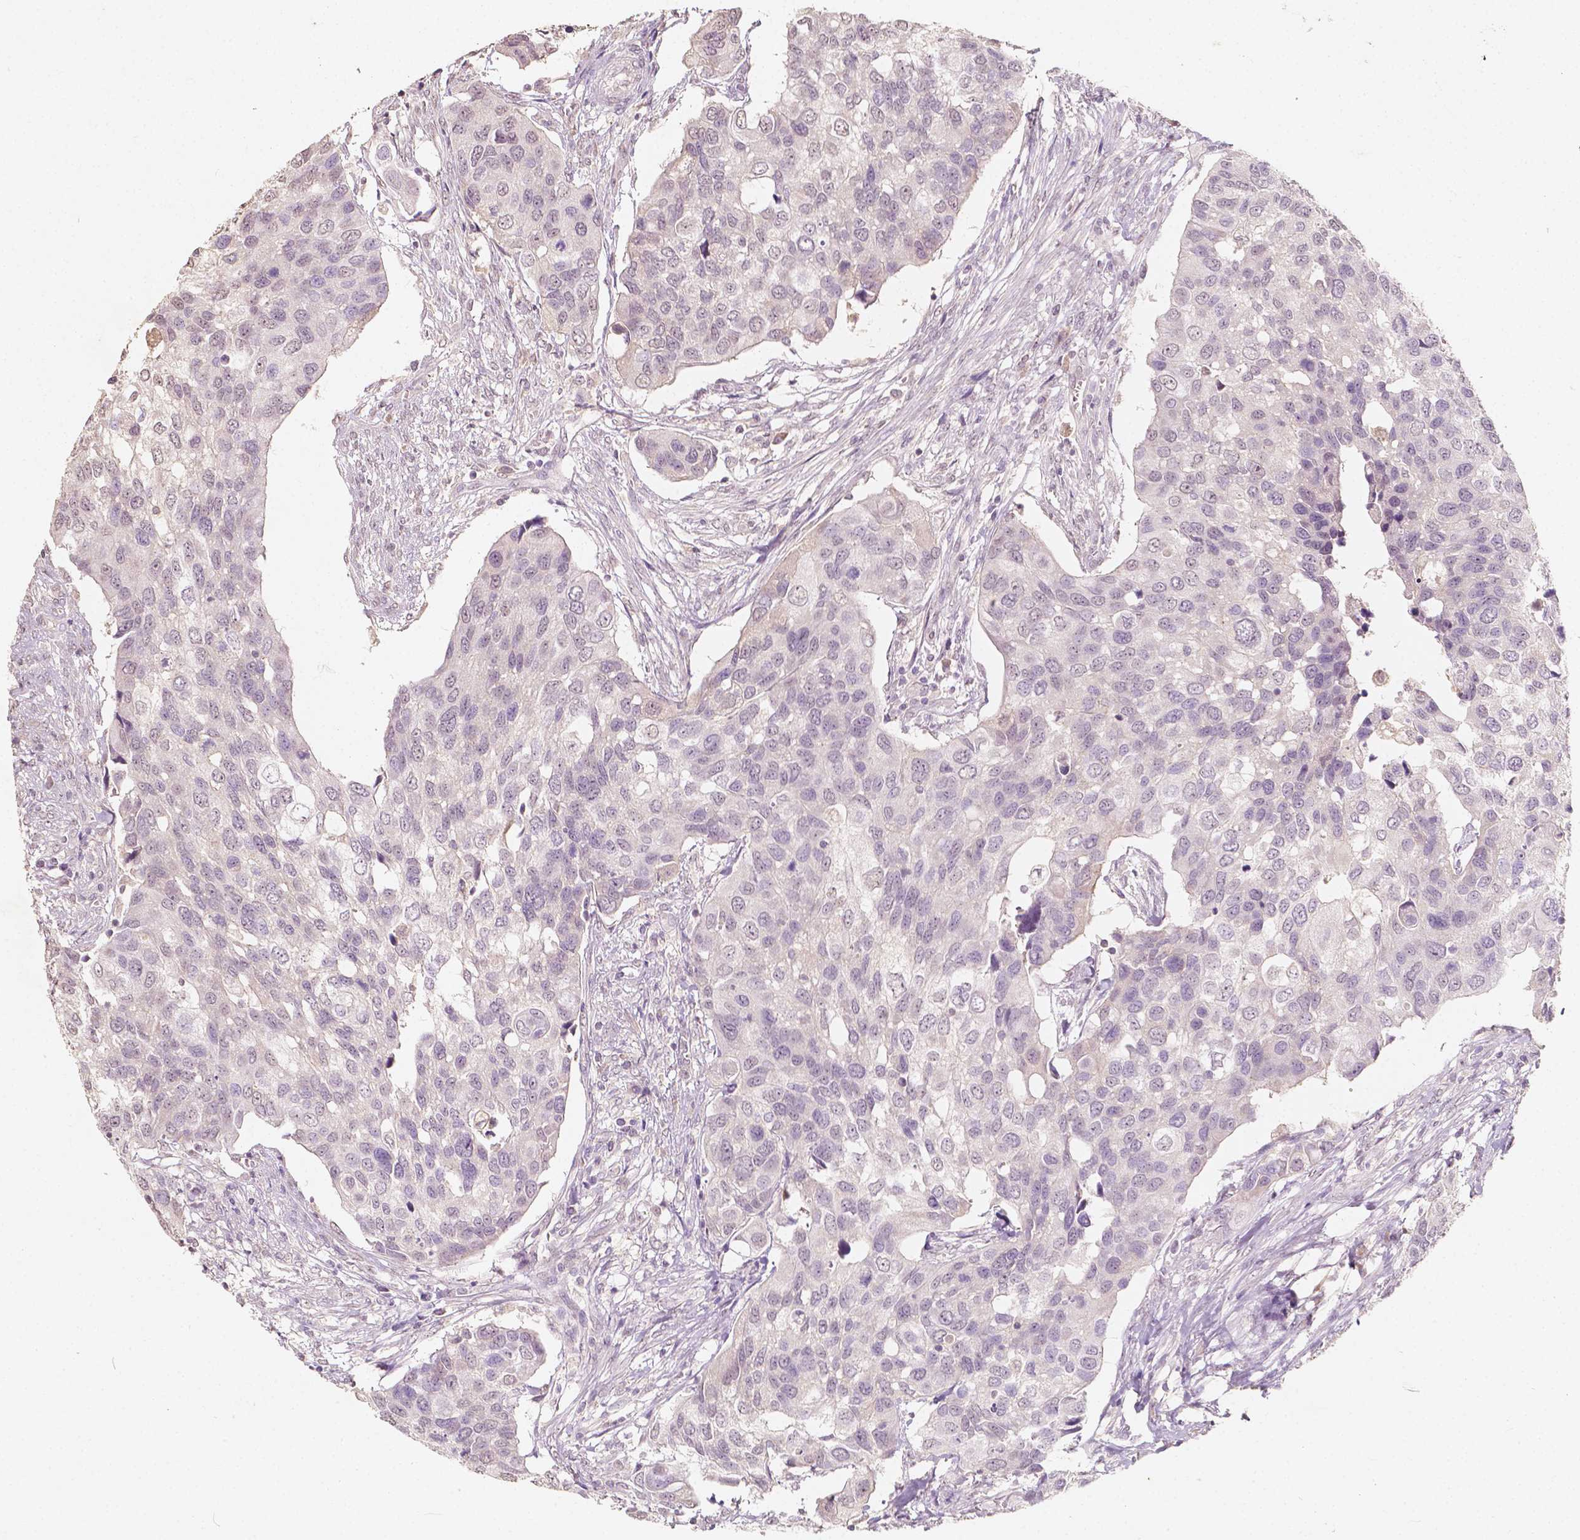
{"staining": {"intensity": "negative", "quantity": "none", "location": "none"}, "tissue": "urothelial cancer", "cell_type": "Tumor cells", "image_type": "cancer", "snomed": [{"axis": "morphology", "description": "Urothelial carcinoma, High grade"}, {"axis": "topography", "description": "Urinary bladder"}], "caption": "Human urothelial carcinoma (high-grade) stained for a protein using immunohistochemistry (IHC) exhibits no staining in tumor cells.", "gene": "SOX15", "patient": {"sex": "male", "age": 60}}